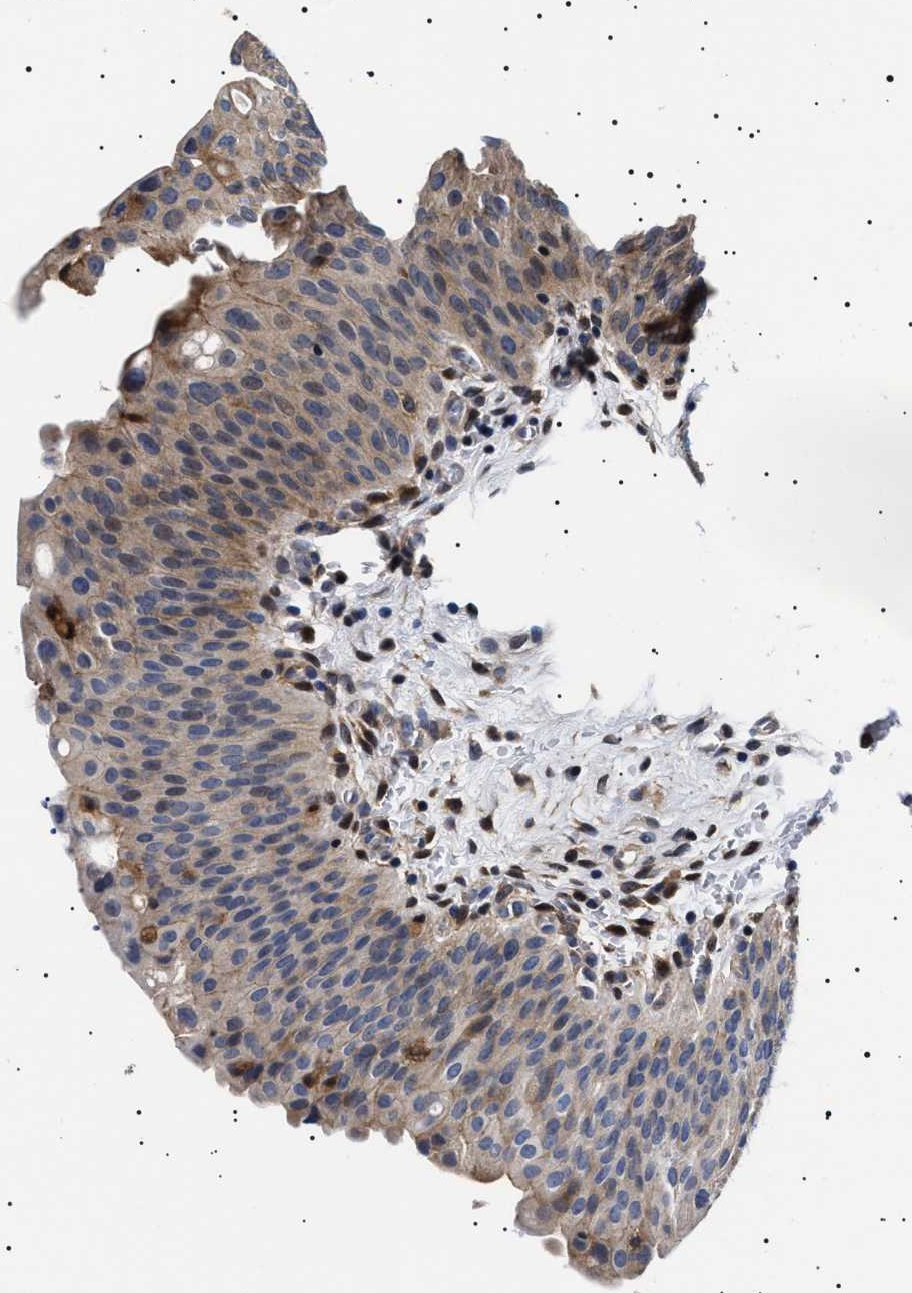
{"staining": {"intensity": "weak", "quantity": "25%-75%", "location": "cytoplasmic/membranous,nuclear"}, "tissue": "urinary bladder", "cell_type": "Urothelial cells", "image_type": "normal", "snomed": [{"axis": "morphology", "description": "Normal tissue, NOS"}, {"axis": "morphology", "description": "Dysplasia, NOS"}, {"axis": "topography", "description": "Urinary bladder"}], "caption": "Immunohistochemical staining of benign urinary bladder reveals low levels of weak cytoplasmic/membranous,nuclear expression in about 25%-75% of urothelial cells.", "gene": "SLC4A7", "patient": {"sex": "male", "age": 35}}